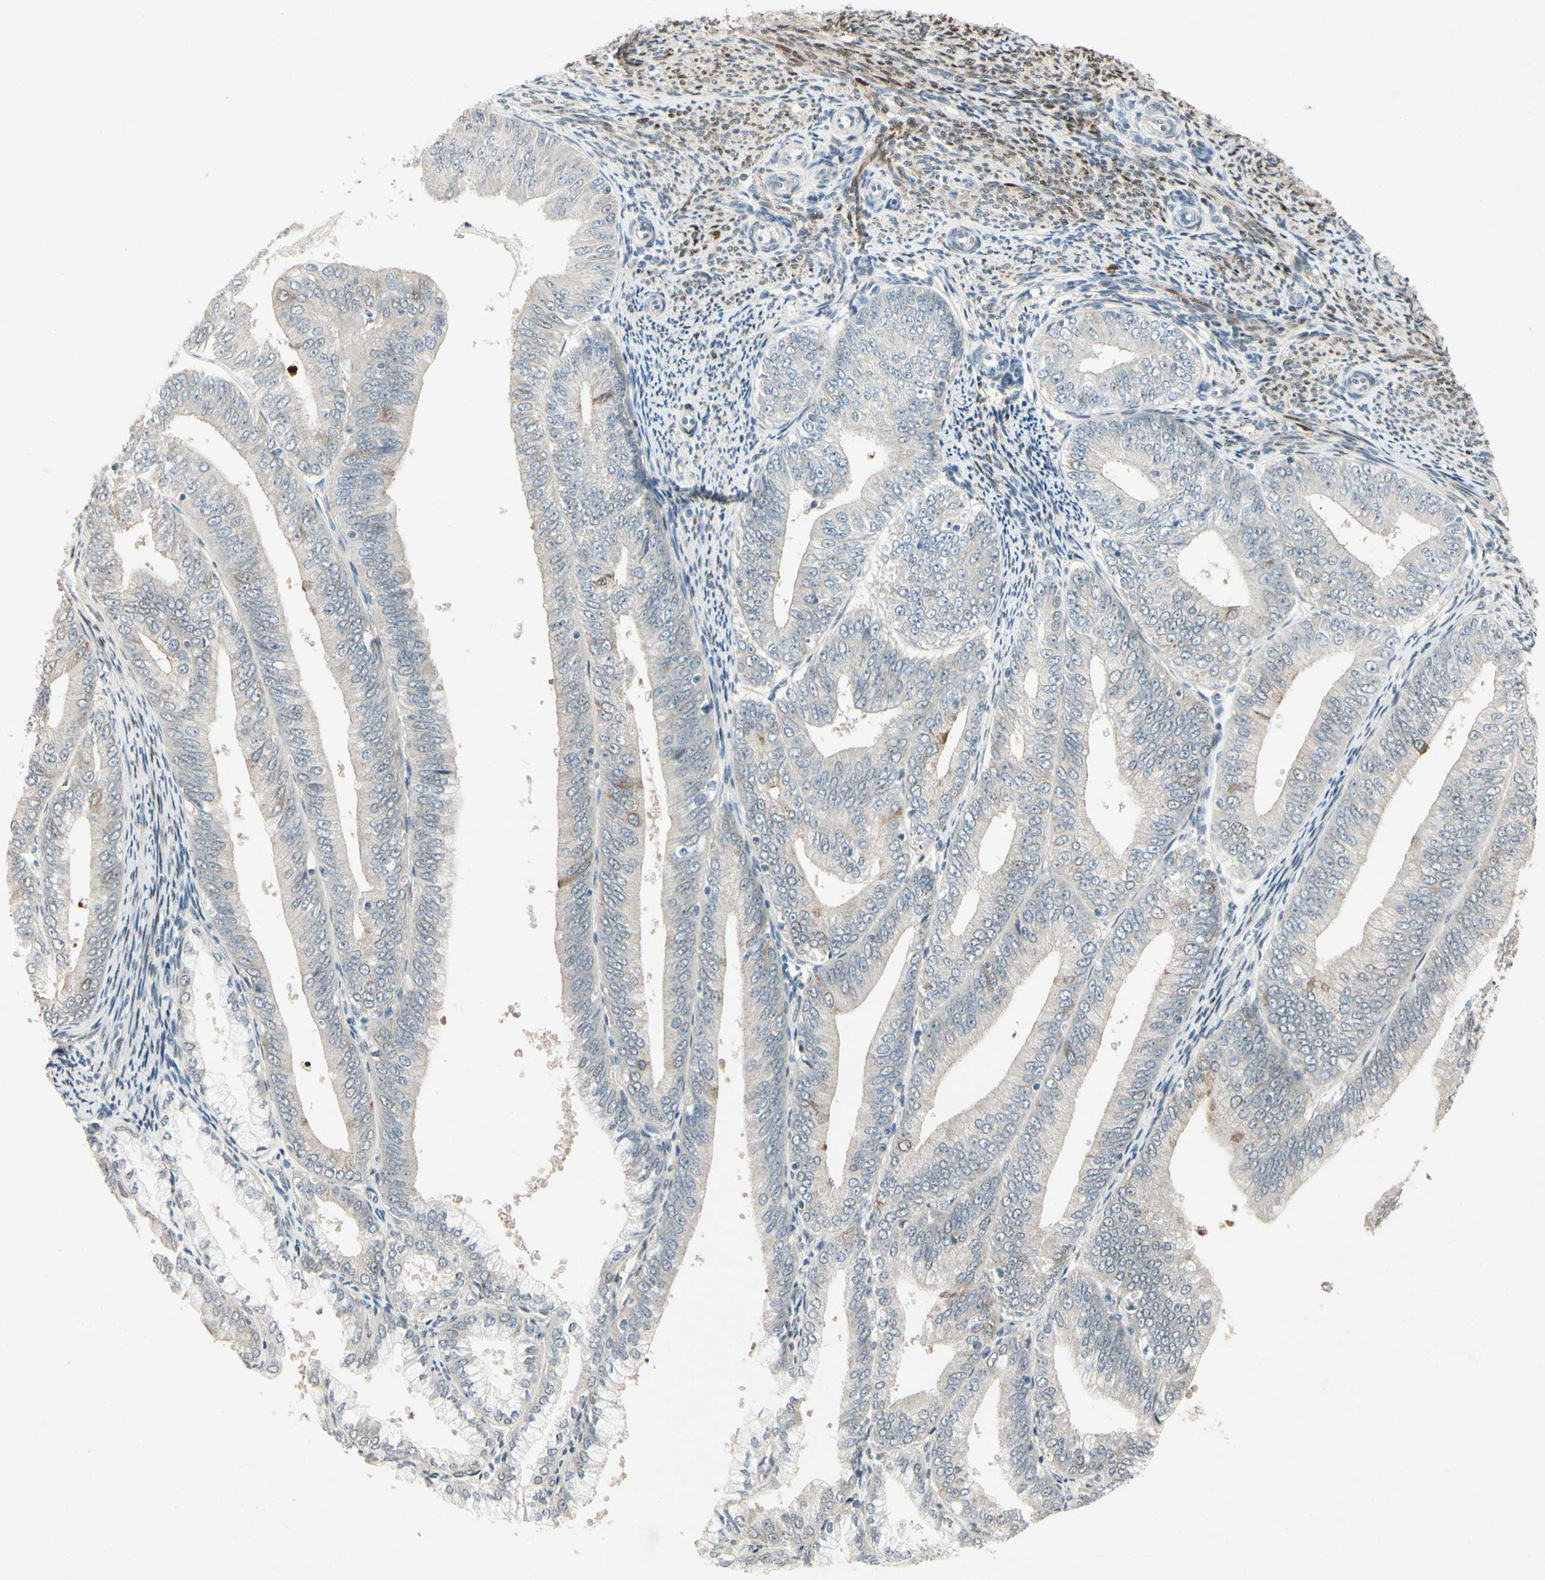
{"staining": {"intensity": "weak", "quantity": "<25%", "location": "cytoplasmic/membranous"}, "tissue": "endometrial cancer", "cell_type": "Tumor cells", "image_type": "cancer", "snomed": [{"axis": "morphology", "description": "Adenocarcinoma, NOS"}, {"axis": "topography", "description": "Endometrium"}], "caption": "Immunohistochemistry of adenocarcinoma (endometrial) shows no staining in tumor cells.", "gene": "HSPA1B", "patient": {"sex": "female", "age": 63}}